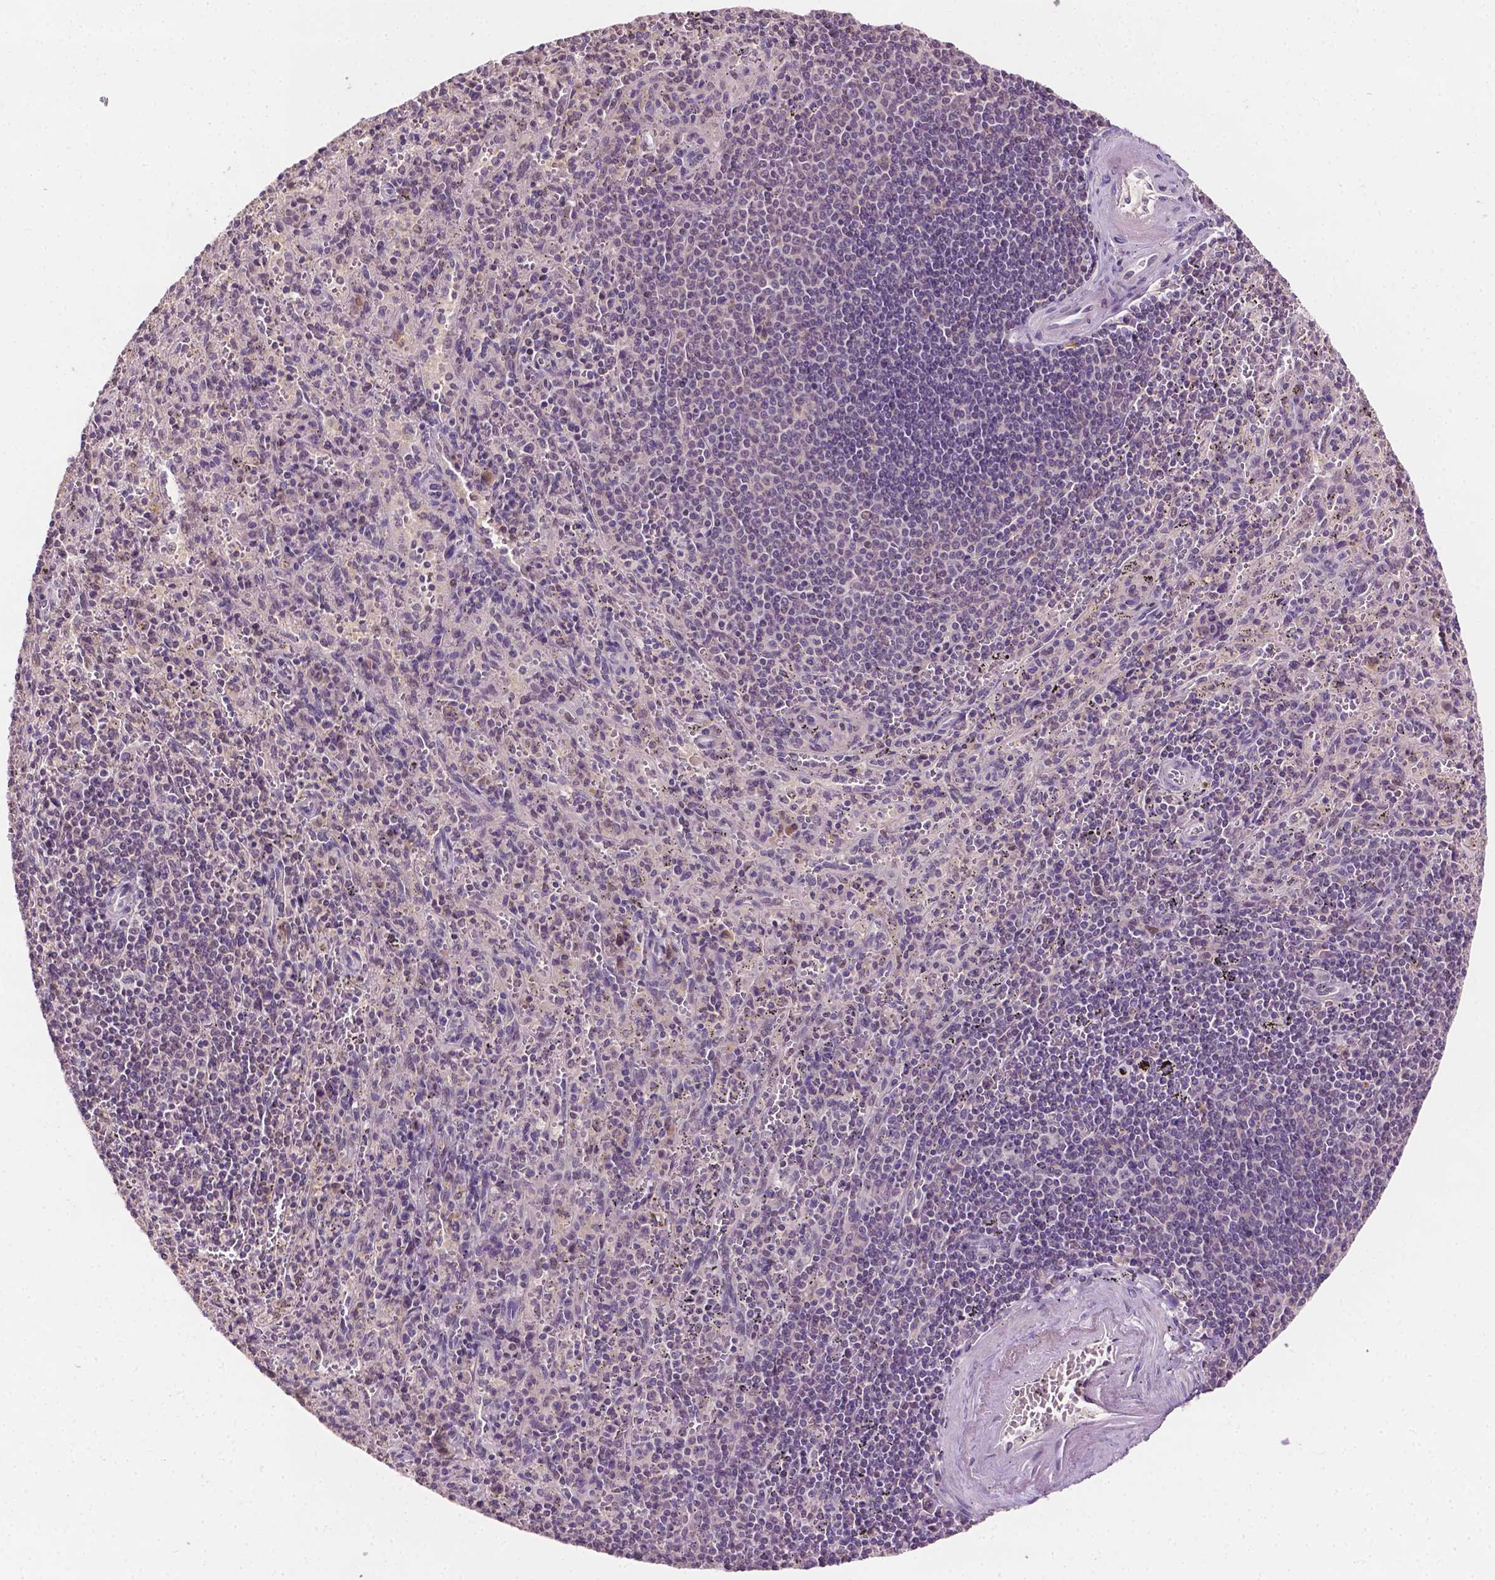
{"staining": {"intensity": "negative", "quantity": "none", "location": "none"}, "tissue": "spleen", "cell_type": "Cells in red pulp", "image_type": "normal", "snomed": [{"axis": "morphology", "description": "Normal tissue, NOS"}, {"axis": "topography", "description": "Spleen"}], "caption": "IHC photomicrograph of normal spleen: spleen stained with DAB (3,3'-diaminobenzidine) exhibits no significant protein staining in cells in red pulp. Nuclei are stained in blue.", "gene": "MROH6", "patient": {"sex": "male", "age": 57}}